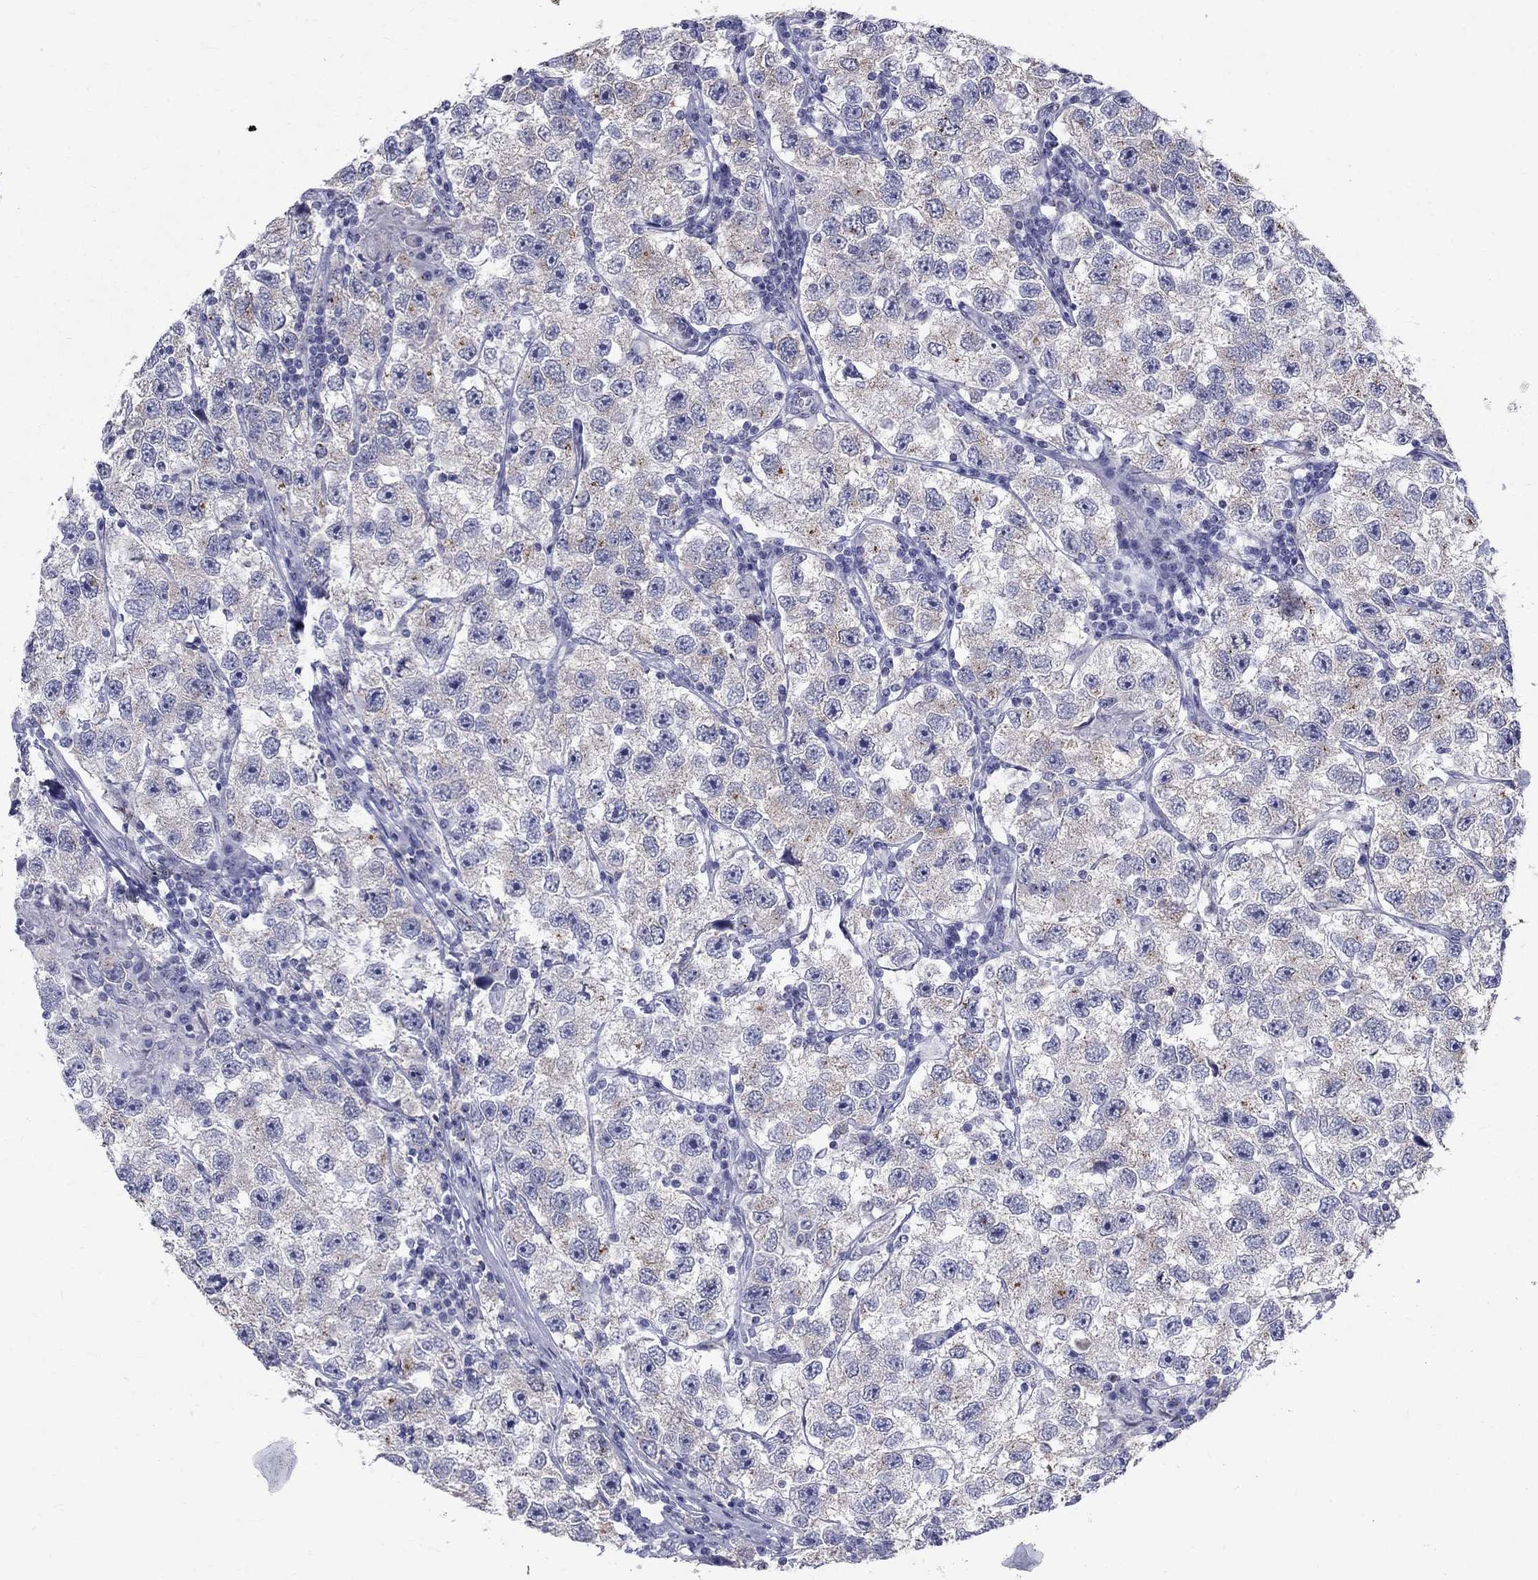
{"staining": {"intensity": "negative", "quantity": "none", "location": "none"}, "tissue": "testis cancer", "cell_type": "Tumor cells", "image_type": "cancer", "snomed": [{"axis": "morphology", "description": "Seminoma, NOS"}, {"axis": "topography", "description": "Testis"}], "caption": "Tumor cells show no significant protein positivity in testis cancer (seminoma).", "gene": "CEP43", "patient": {"sex": "male", "age": 26}}